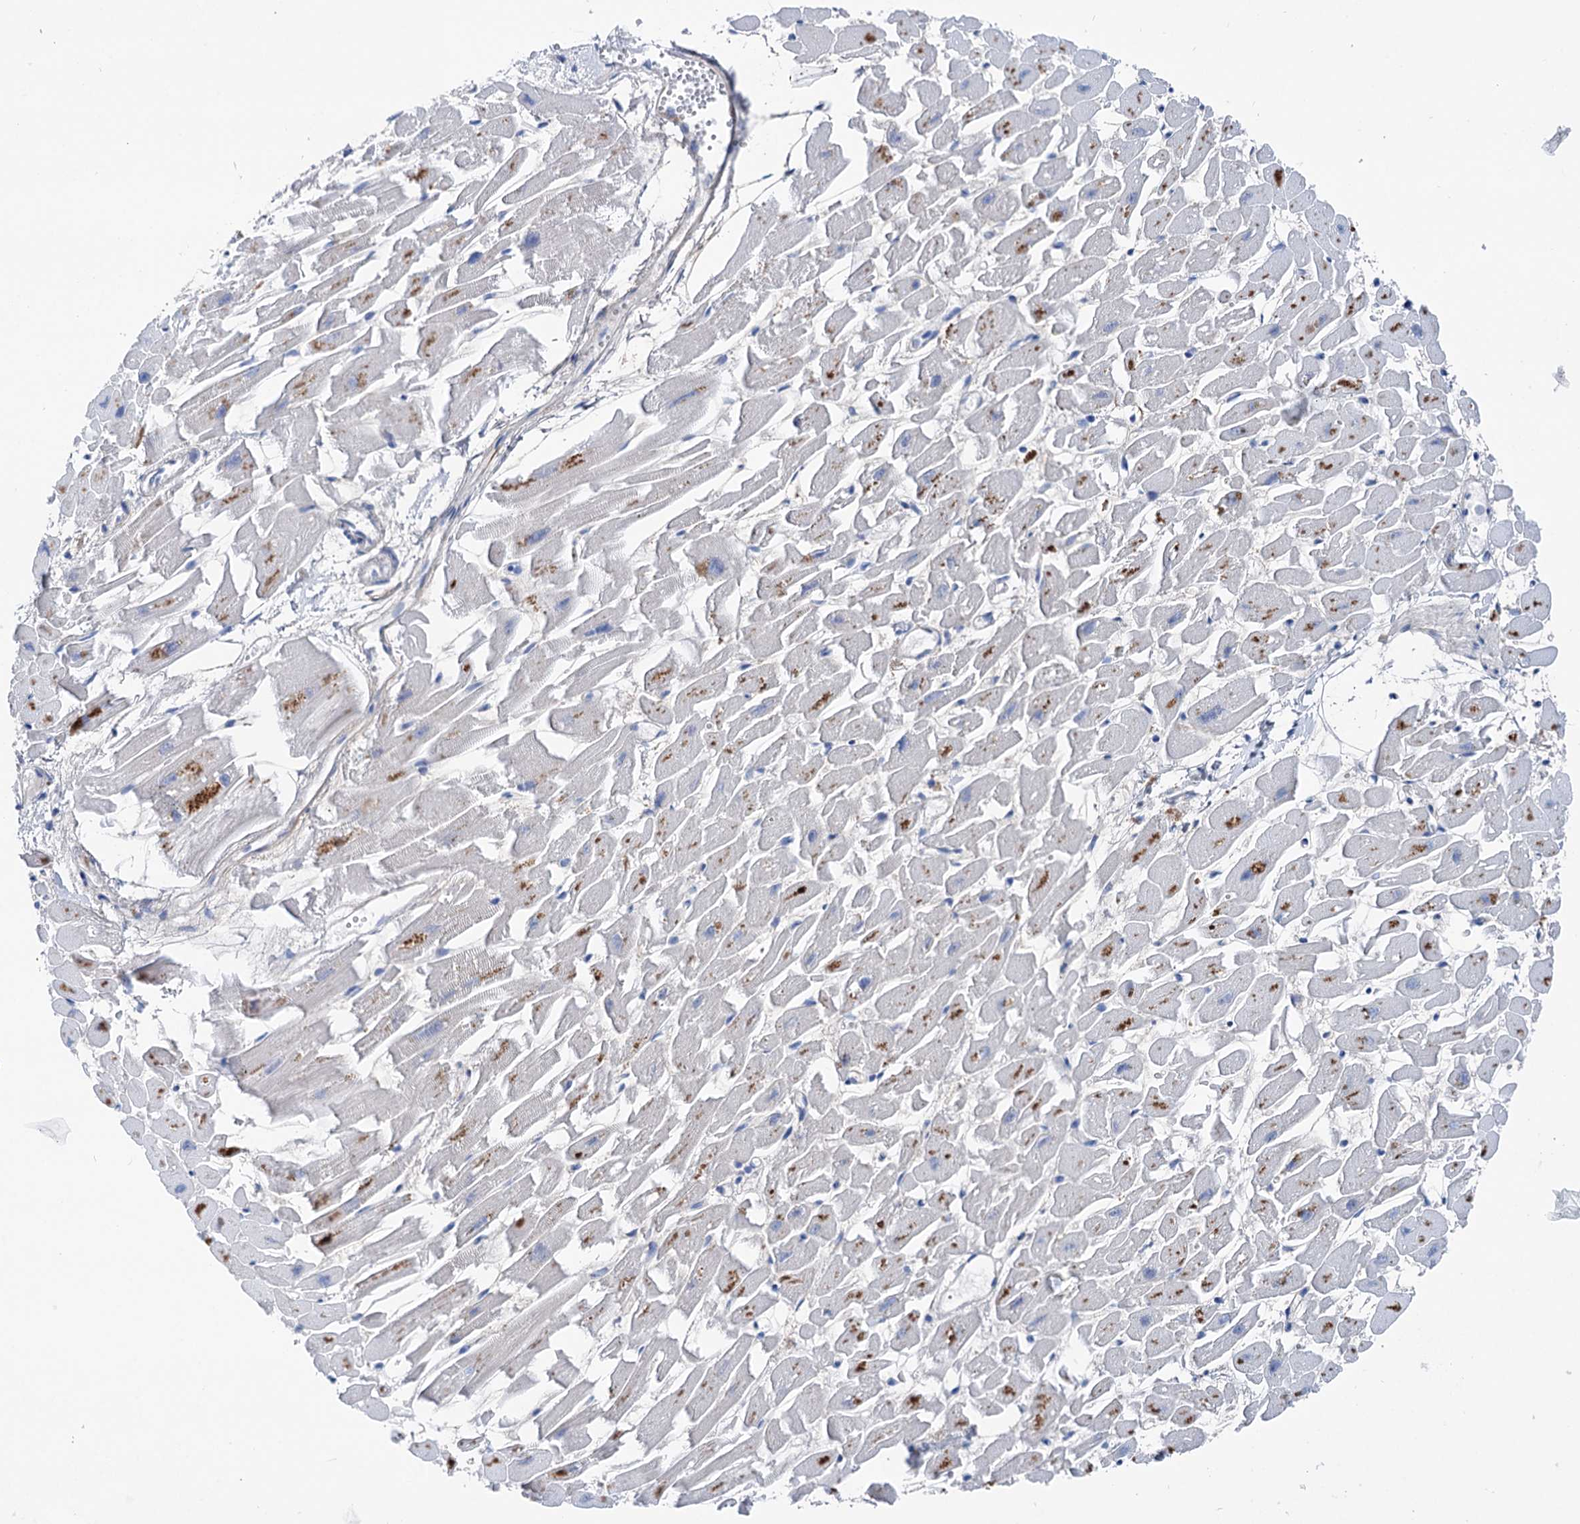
{"staining": {"intensity": "moderate", "quantity": "<25%", "location": "cytoplasmic/membranous"}, "tissue": "heart muscle", "cell_type": "Cardiomyocytes", "image_type": "normal", "snomed": [{"axis": "morphology", "description": "Normal tissue, NOS"}, {"axis": "topography", "description": "Heart"}], "caption": "Immunohistochemistry (IHC) of unremarkable human heart muscle reveals low levels of moderate cytoplasmic/membranous expression in about <25% of cardiomyocytes.", "gene": "SHROOM1", "patient": {"sex": "female", "age": 64}}